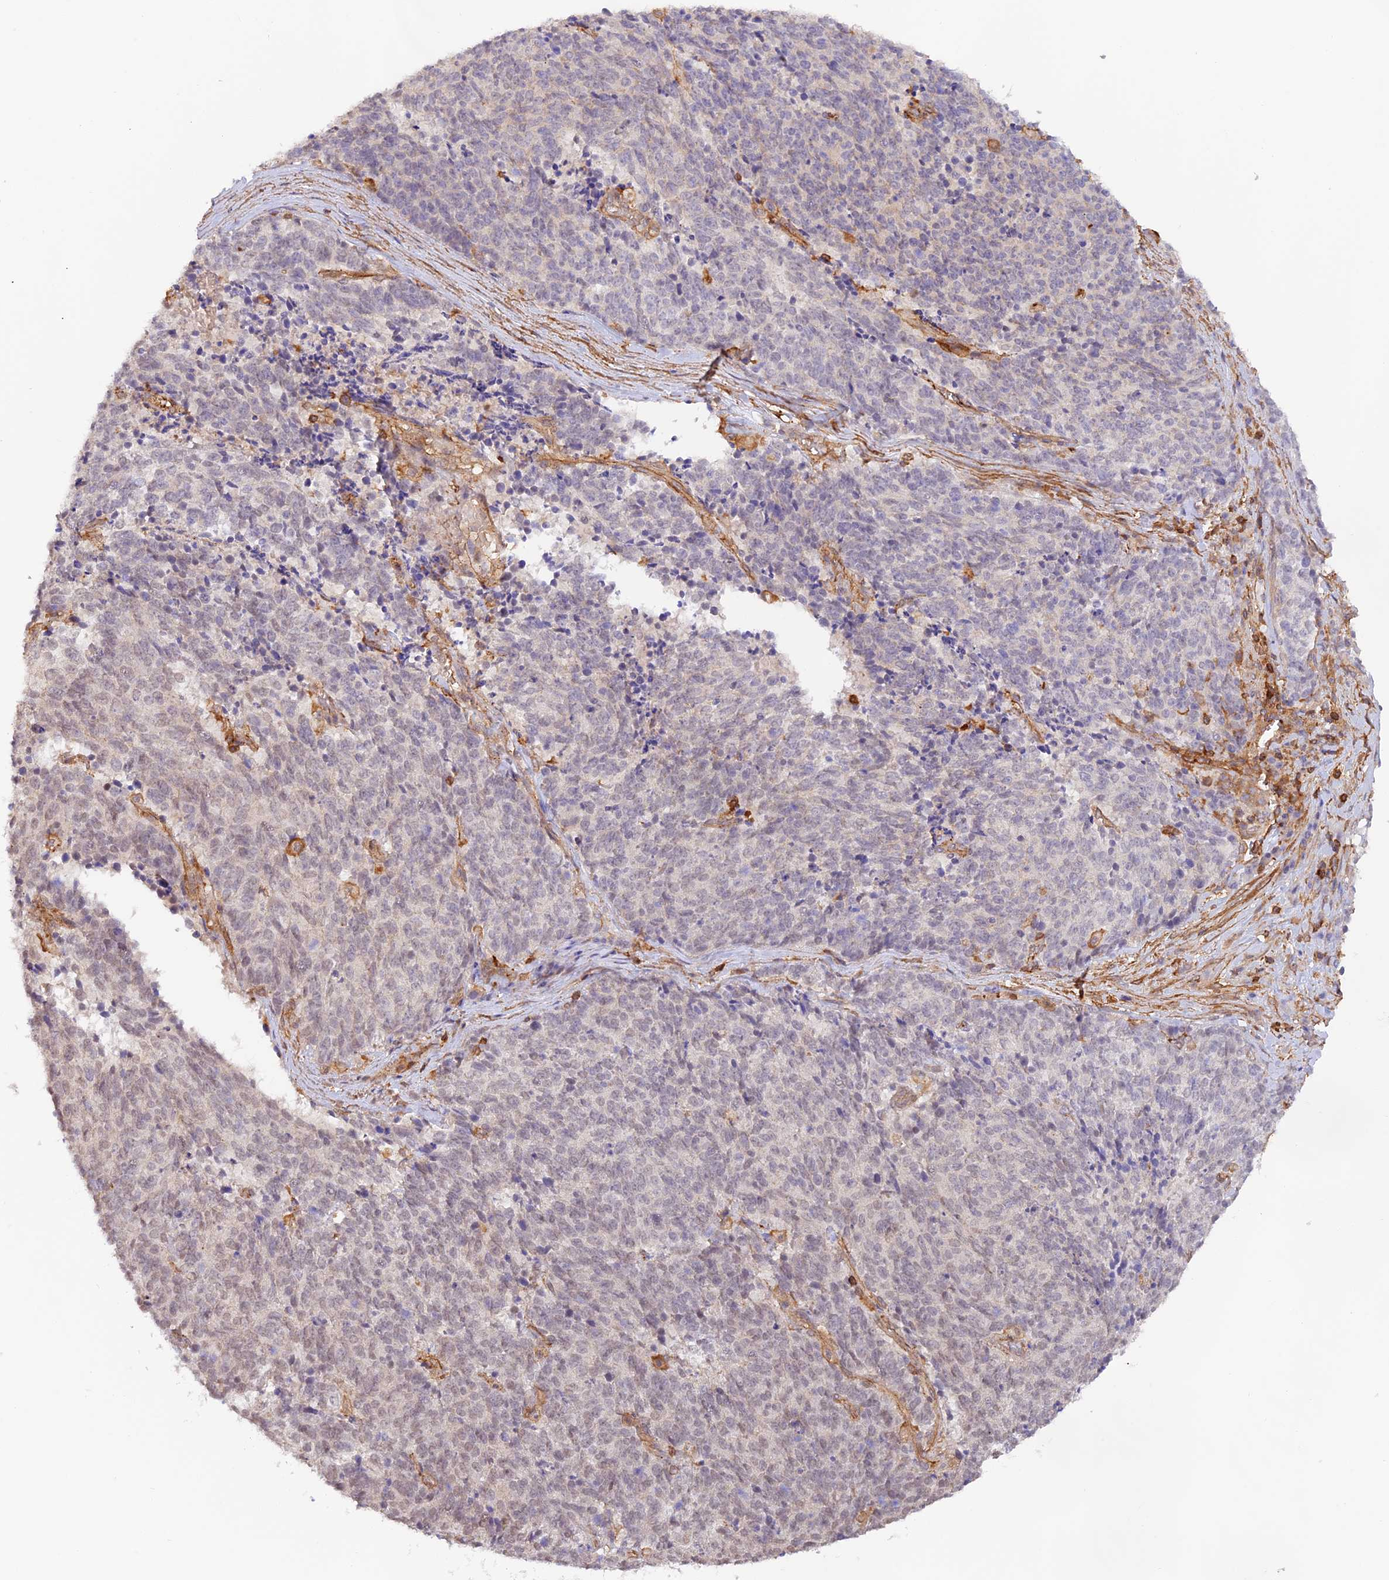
{"staining": {"intensity": "weak", "quantity": "<25%", "location": "nuclear"}, "tissue": "cervical cancer", "cell_type": "Tumor cells", "image_type": "cancer", "snomed": [{"axis": "morphology", "description": "Squamous cell carcinoma, NOS"}, {"axis": "topography", "description": "Cervix"}], "caption": "Tumor cells show no significant protein staining in cervical cancer (squamous cell carcinoma).", "gene": "DENND1C", "patient": {"sex": "female", "age": 29}}